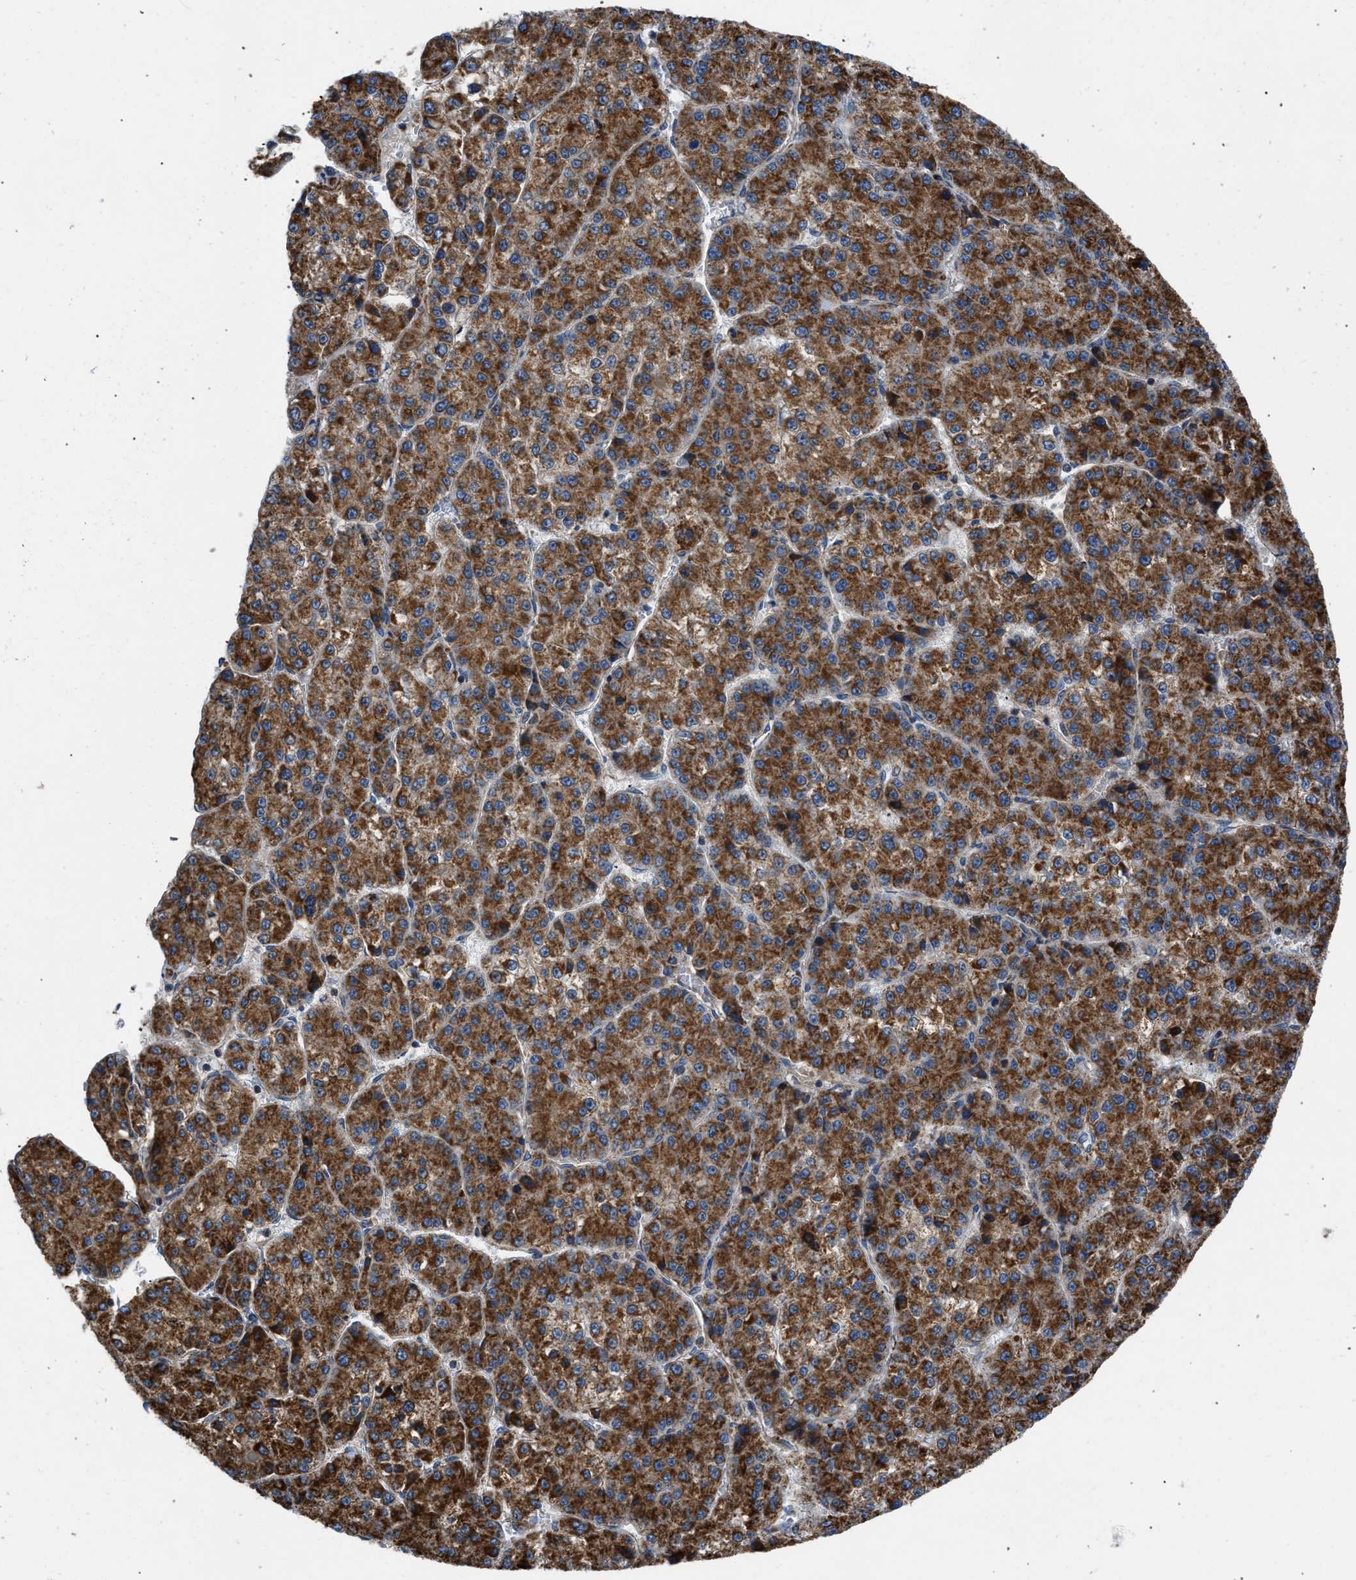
{"staining": {"intensity": "strong", "quantity": ">75%", "location": "cytoplasmic/membranous"}, "tissue": "liver cancer", "cell_type": "Tumor cells", "image_type": "cancer", "snomed": [{"axis": "morphology", "description": "Carcinoma, Hepatocellular, NOS"}, {"axis": "topography", "description": "Liver"}], "caption": "Protein positivity by IHC displays strong cytoplasmic/membranous staining in approximately >75% of tumor cells in liver cancer (hepatocellular carcinoma).", "gene": "OPTN", "patient": {"sex": "female", "age": 73}}